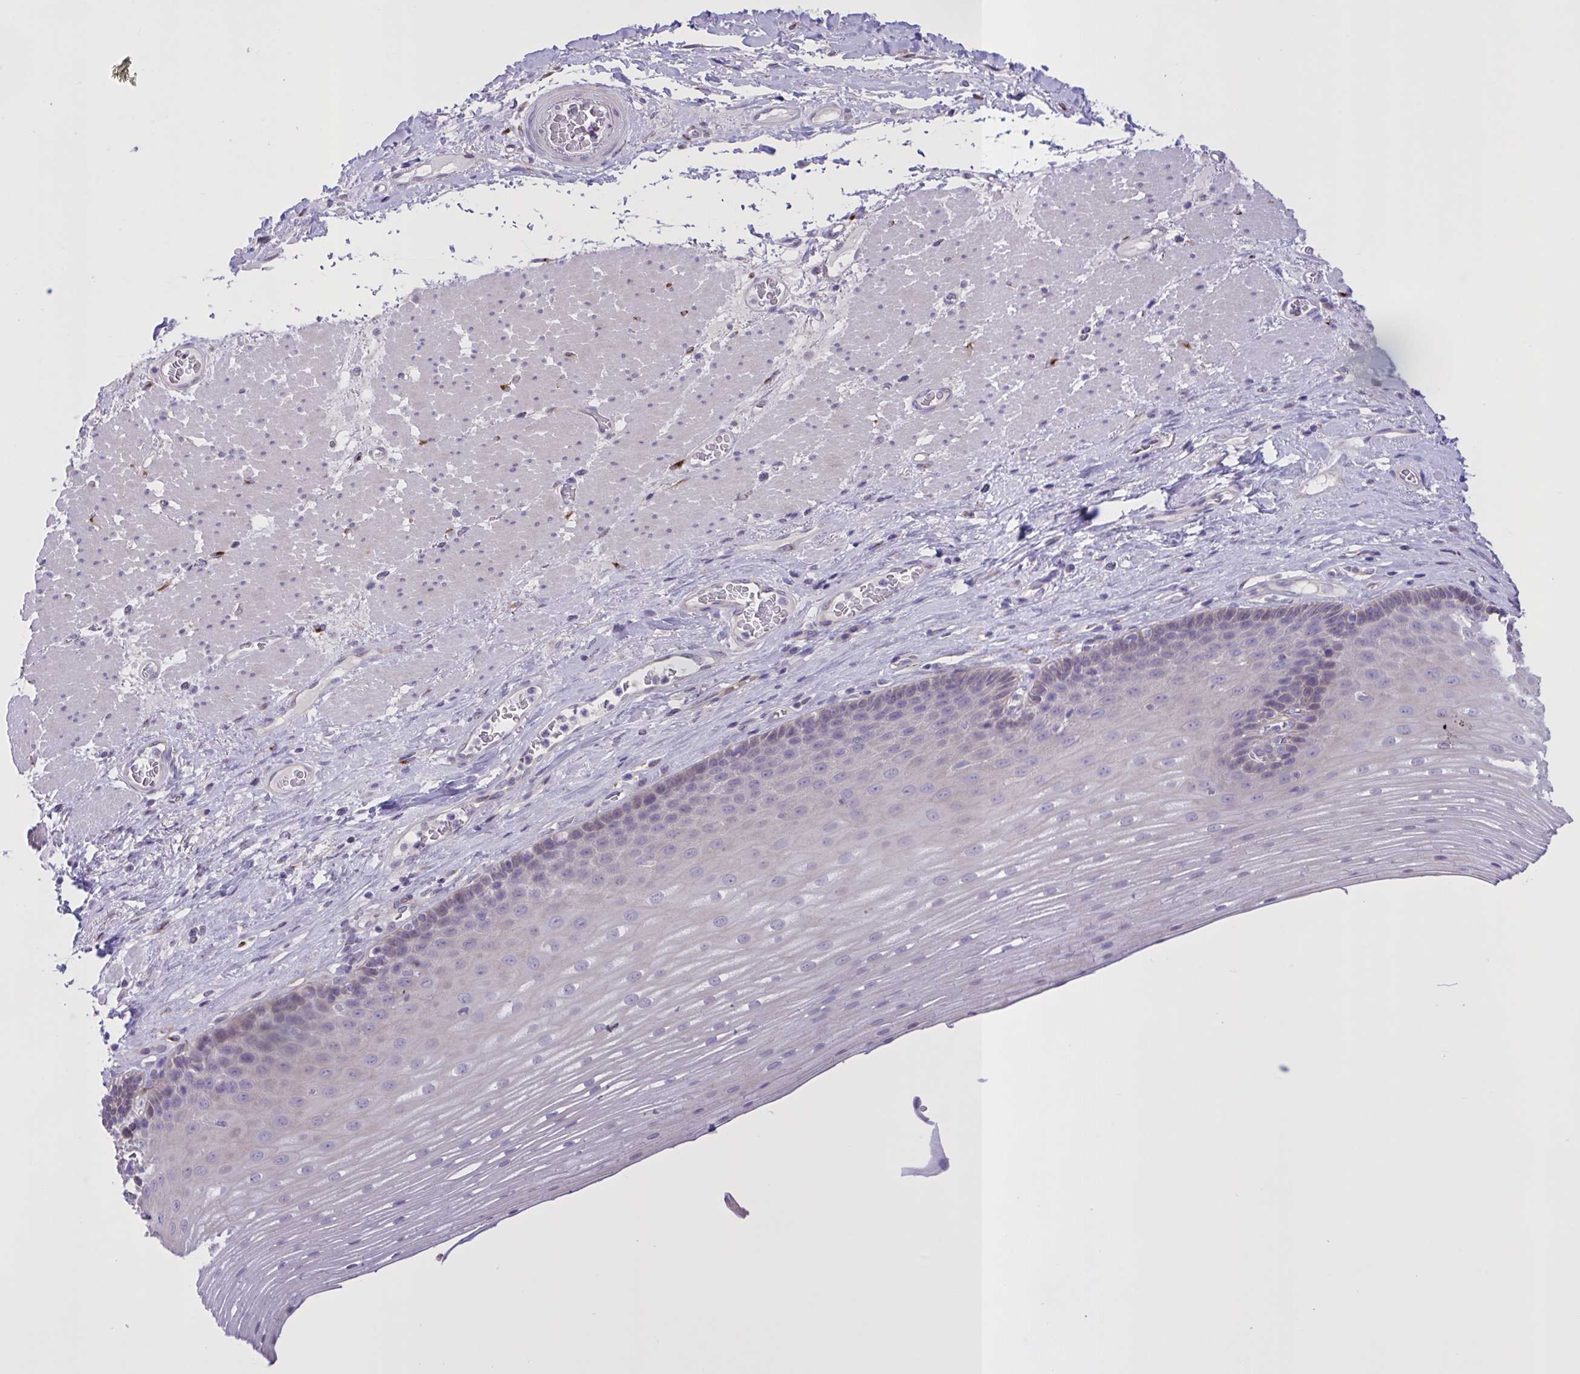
{"staining": {"intensity": "weak", "quantity": "<25%", "location": "nuclear"}, "tissue": "esophagus", "cell_type": "Squamous epithelial cells", "image_type": "normal", "snomed": [{"axis": "morphology", "description": "Normal tissue, NOS"}, {"axis": "topography", "description": "Esophagus"}], "caption": "High power microscopy histopathology image of an immunohistochemistry image of unremarkable esophagus, revealing no significant positivity in squamous epithelial cells.", "gene": "MRGPRX2", "patient": {"sex": "male", "age": 62}}